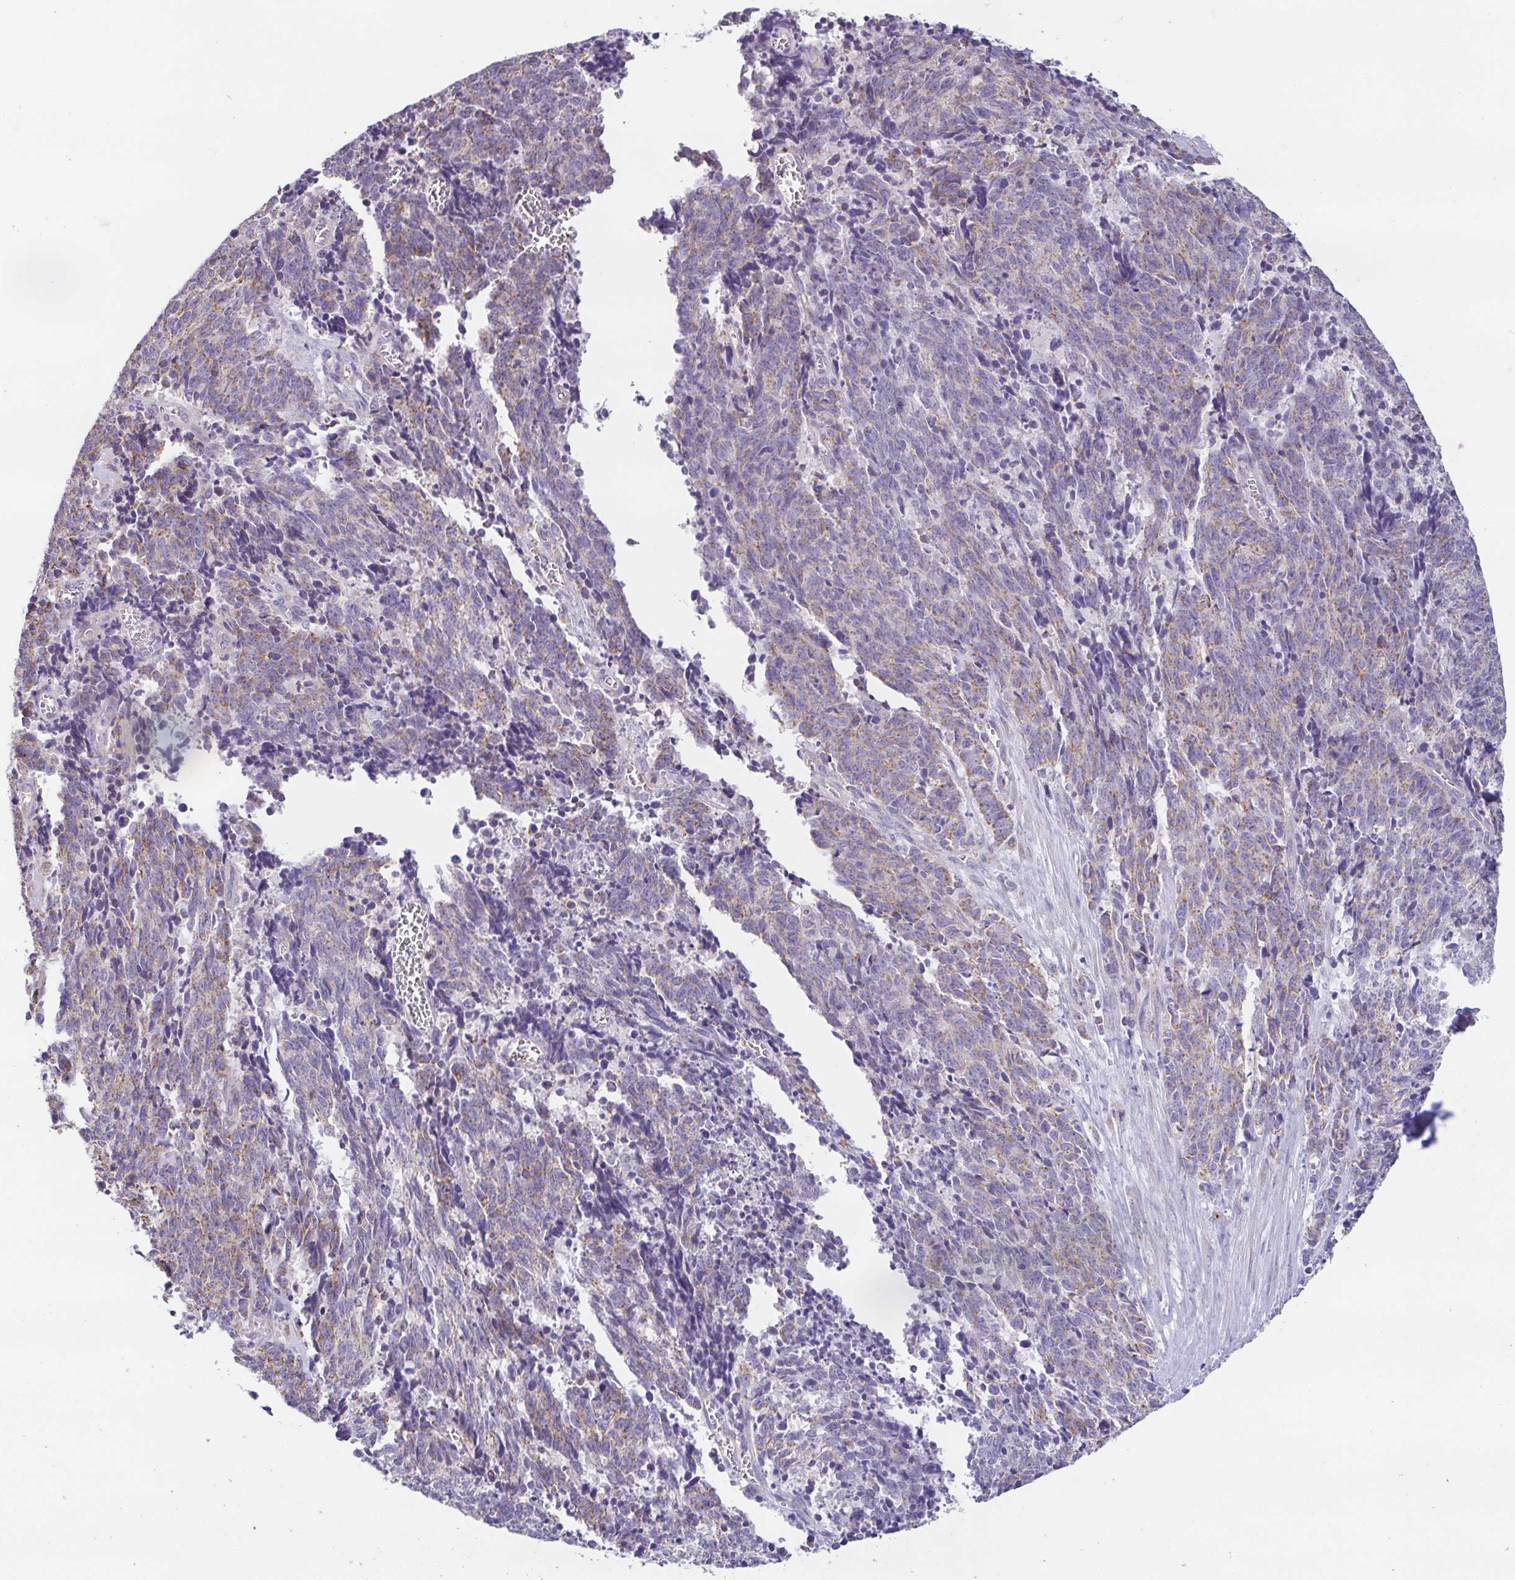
{"staining": {"intensity": "weak", "quantity": ">75%", "location": "cytoplasmic/membranous"}, "tissue": "cervical cancer", "cell_type": "Tumor cells", "image_type": "cancer", "snomed": [{"axis": "morphology", "description": "Squamous cell carcinoma, NOS"}, {"axis": "topography", "description": "Cervix"}], "caption": "Cervical cancer (squamous cell carcinoma) stained with a brown dye displays weak cytoplasmic/membranous positive staining in approximately >75% of tumor cells.", "gene": "GINM1", "patient": {"sex": "female", "age": 29}}